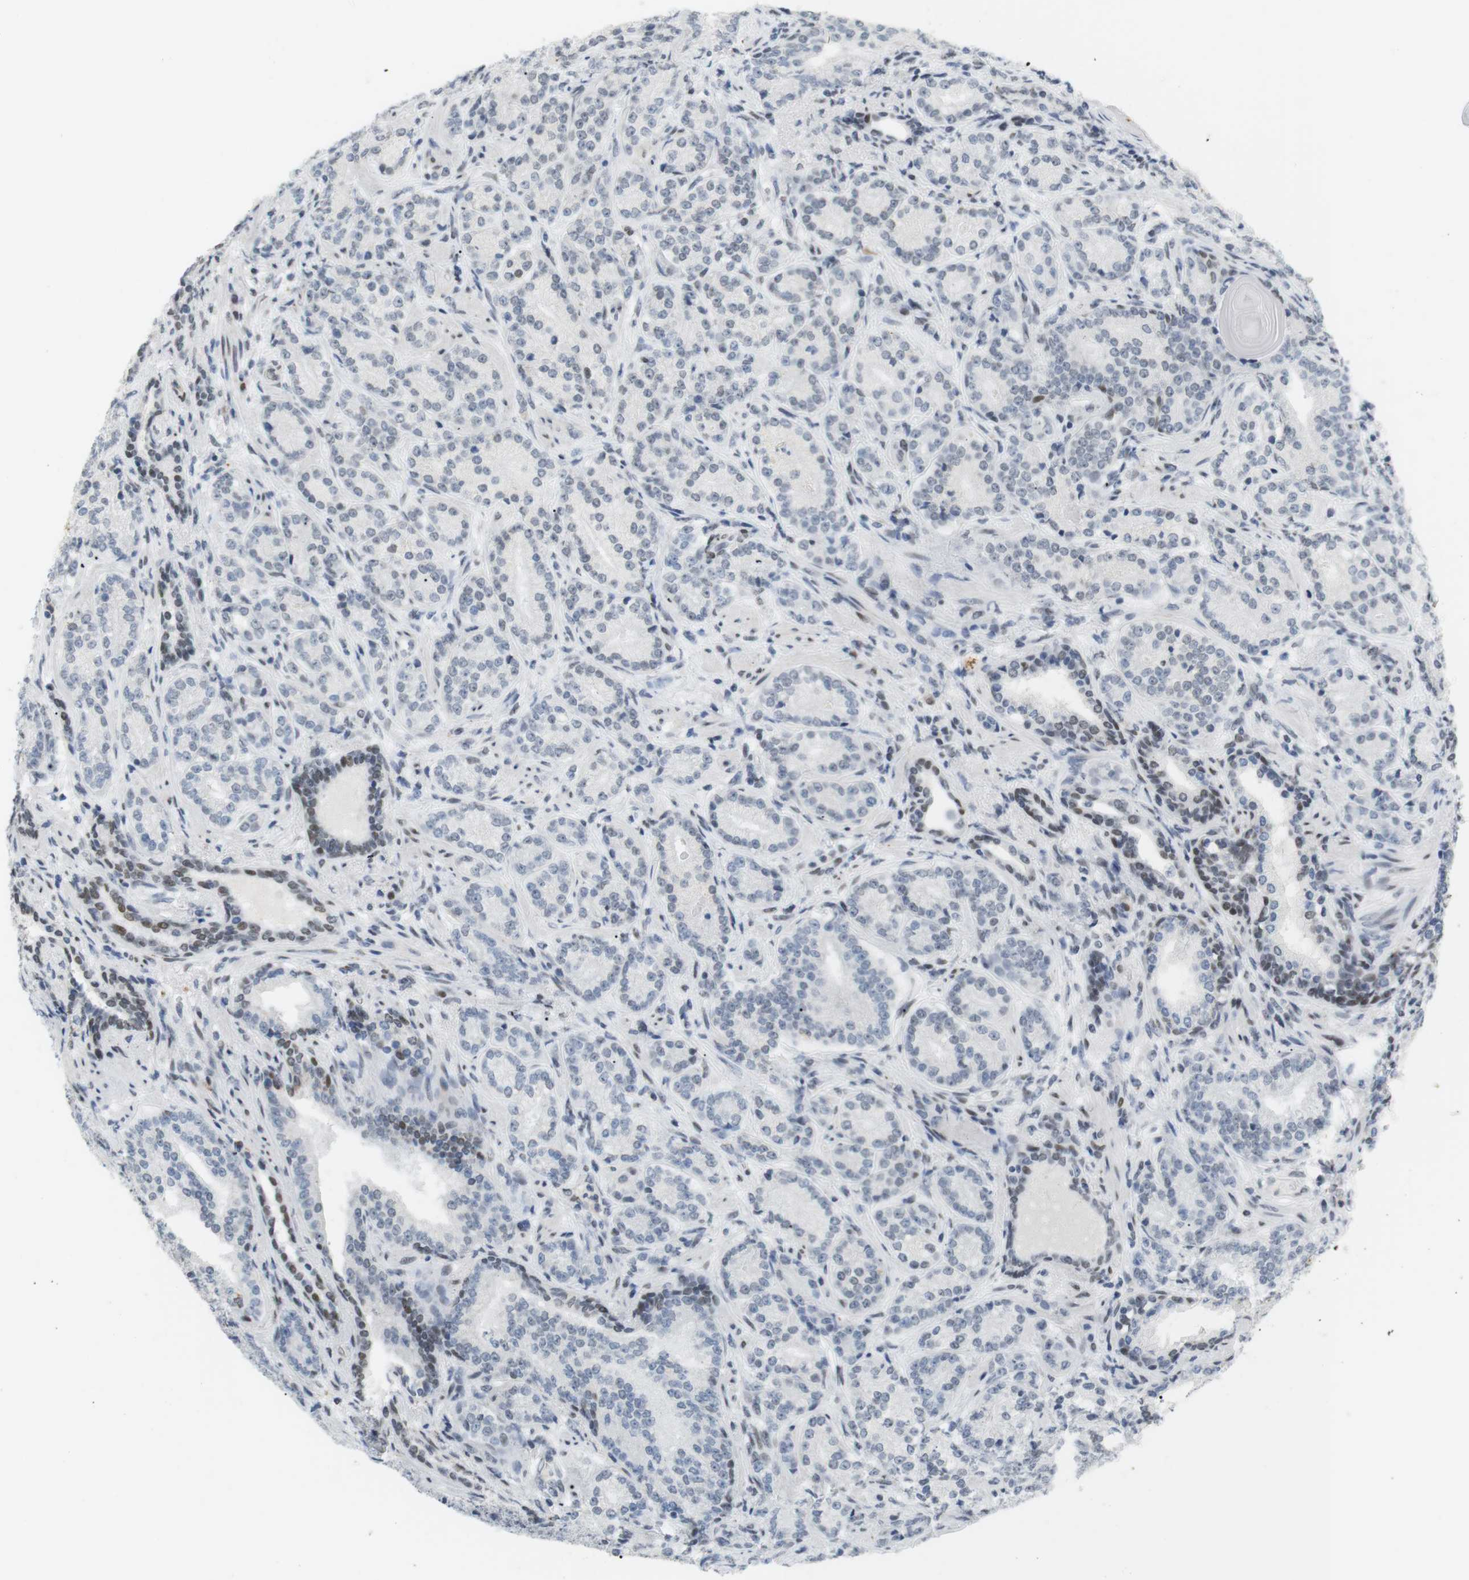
{"staining": {"intensity": "moderate", "quantity": "<25%", "location": "nuclear"}, "tissue": "prostate cancer", "cell_type": "Tumor cells", "image_type": "cancer", "snomed": [{"axis": "morphology", "description": "Adenocarcinoma, High grade"}, {"axis": "topography", "description": "Prostate"}], "caption": "There is low levels of moderate nuclear staining in tumor cells of prostate cancer (high-grade adenocarcinoma), as demonstrated by immunohistochemical staining (brown color).", "gene": "BMI1", "patient": {"sex": "male", "age": 61}}